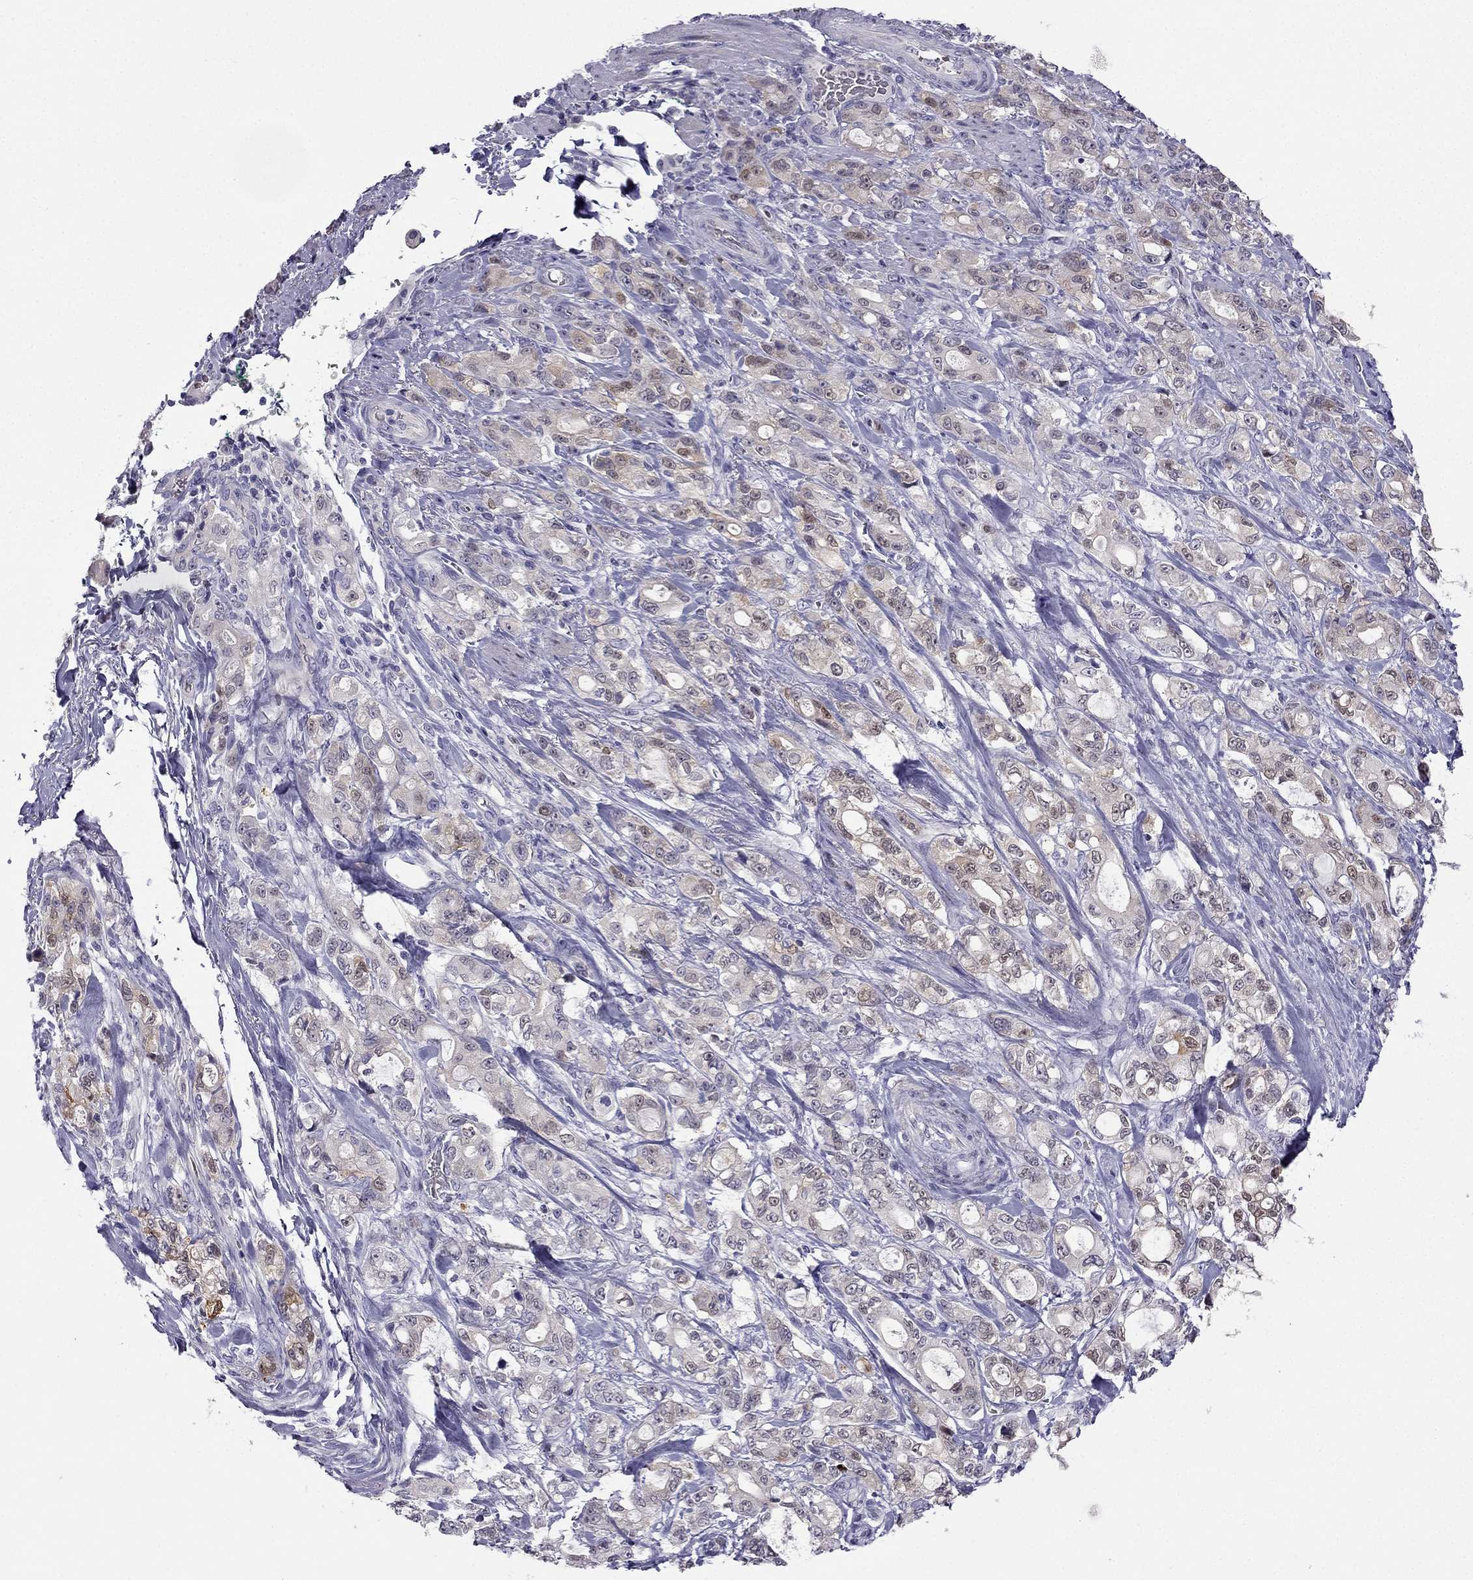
{"staining": {"intensity": "strong", "quantity": "<25%", "location": "nuclear"}, "tissue": "stomach cancer", "cell_type": "Tumor cells", "image_type": "cancer", "snomed": [{"axis": "morphology", "description": "Adenocarcinoma, NOS"}, {"axis": "topography", "description": "Stomach"}], "caption": "The micrograph exhibits staining of stomach adenocarcinoma, revealing strong nuclear protein expression (brown color) within tumor cells.", "gene": "RSPH14", "patient": {"sex": "male", "age": 63}}